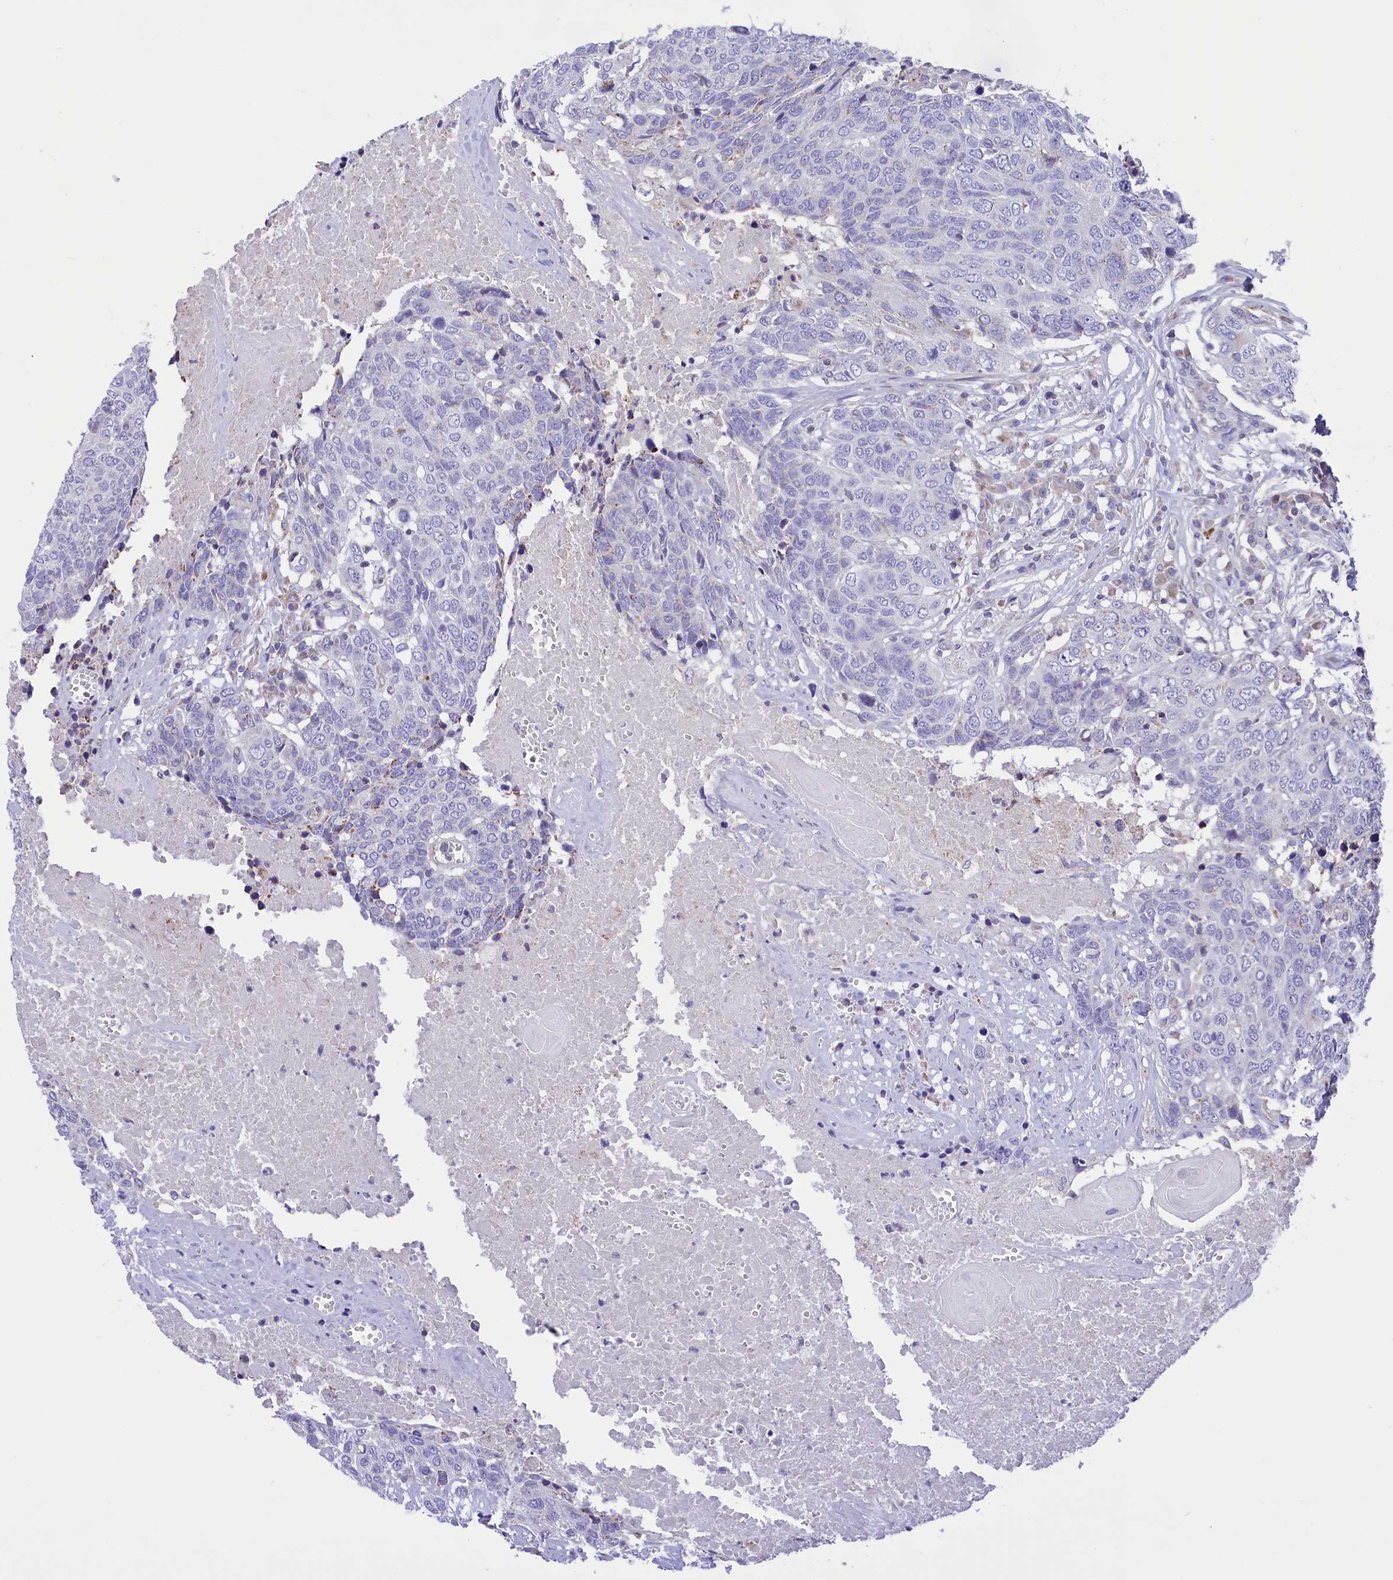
{"staining": {"intensity": "negative", "quantity": "none", "location": "none"}, "tissue": "head and neck cancer", "cell_type": "Tumor cells", "image_type": "cancer", "snomed": [{"axis": "morphology", "description": "Squamous cell carcinoma, NOS"}, {"axis": "topography", "description": "Head-Neck"}], "caption": "The immunohistochemistry micrograph has no significant expression in tumor cells of head and neck cancer (squamous cell carcinoma) tissue.", "gene": "CORO7-PAM16", "patient": {"sex": "male", "age": 66}}